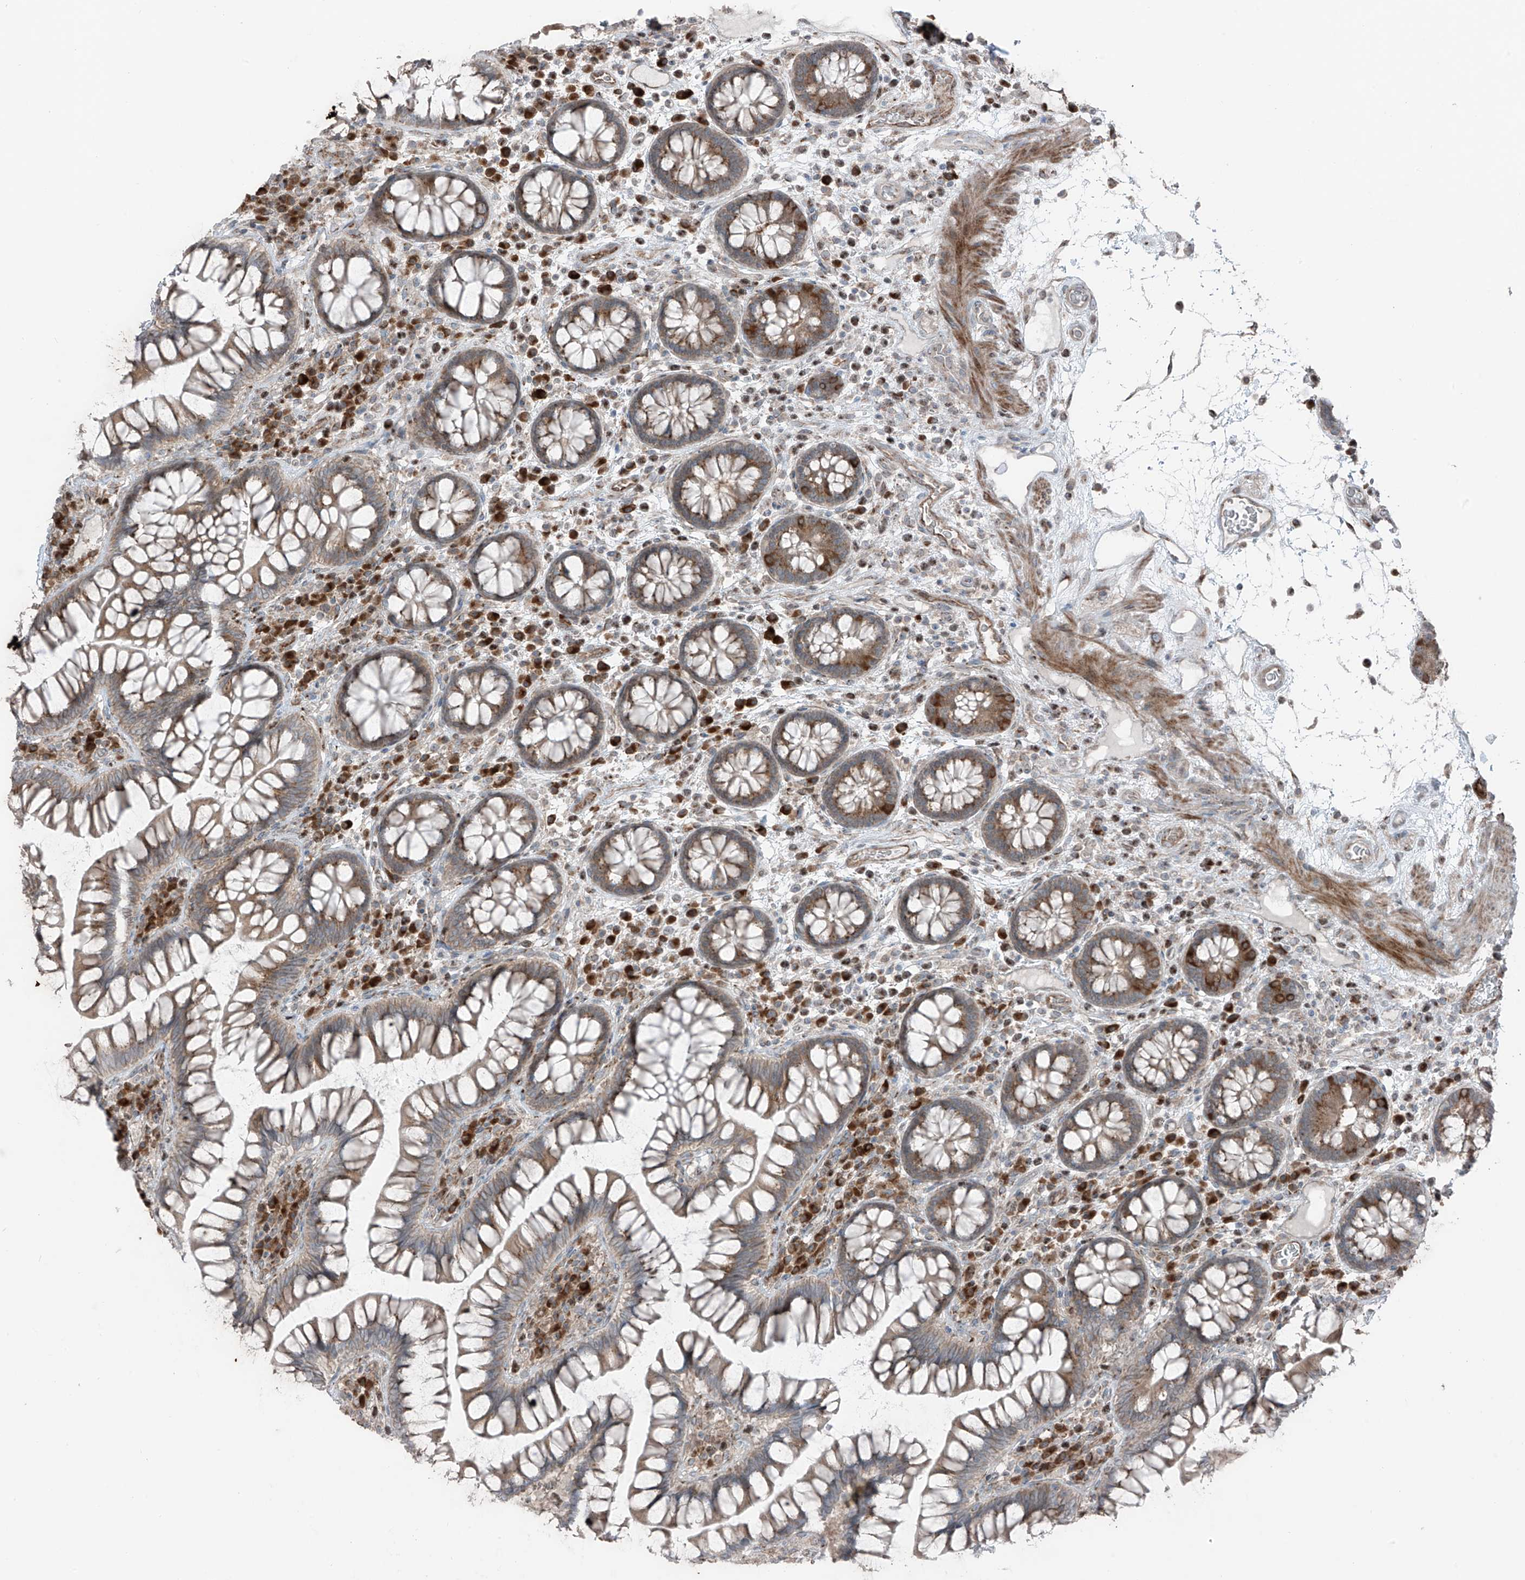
{"staining": {"intensity": "weak", "quantity": "25%-75%", "location": "cytoplasmic/membranous"}, "tissue": "colon", "cell_type": "Endothelial cells", "image_type": "normal", "snomed": [{"axis": "morphology", "description": "Normal tissue, NOS"}, {"axis": "topography", "description": "Colon"}], "caption": "A micrograph showing weak cytoplasmic/membranous positivity in about 25%-75% of endothelial cells in benign colon, as visualized by brown immunohistochemical staining.", "gene": "ERLEC1", "patient": {"sex": "female", "age": 79}}